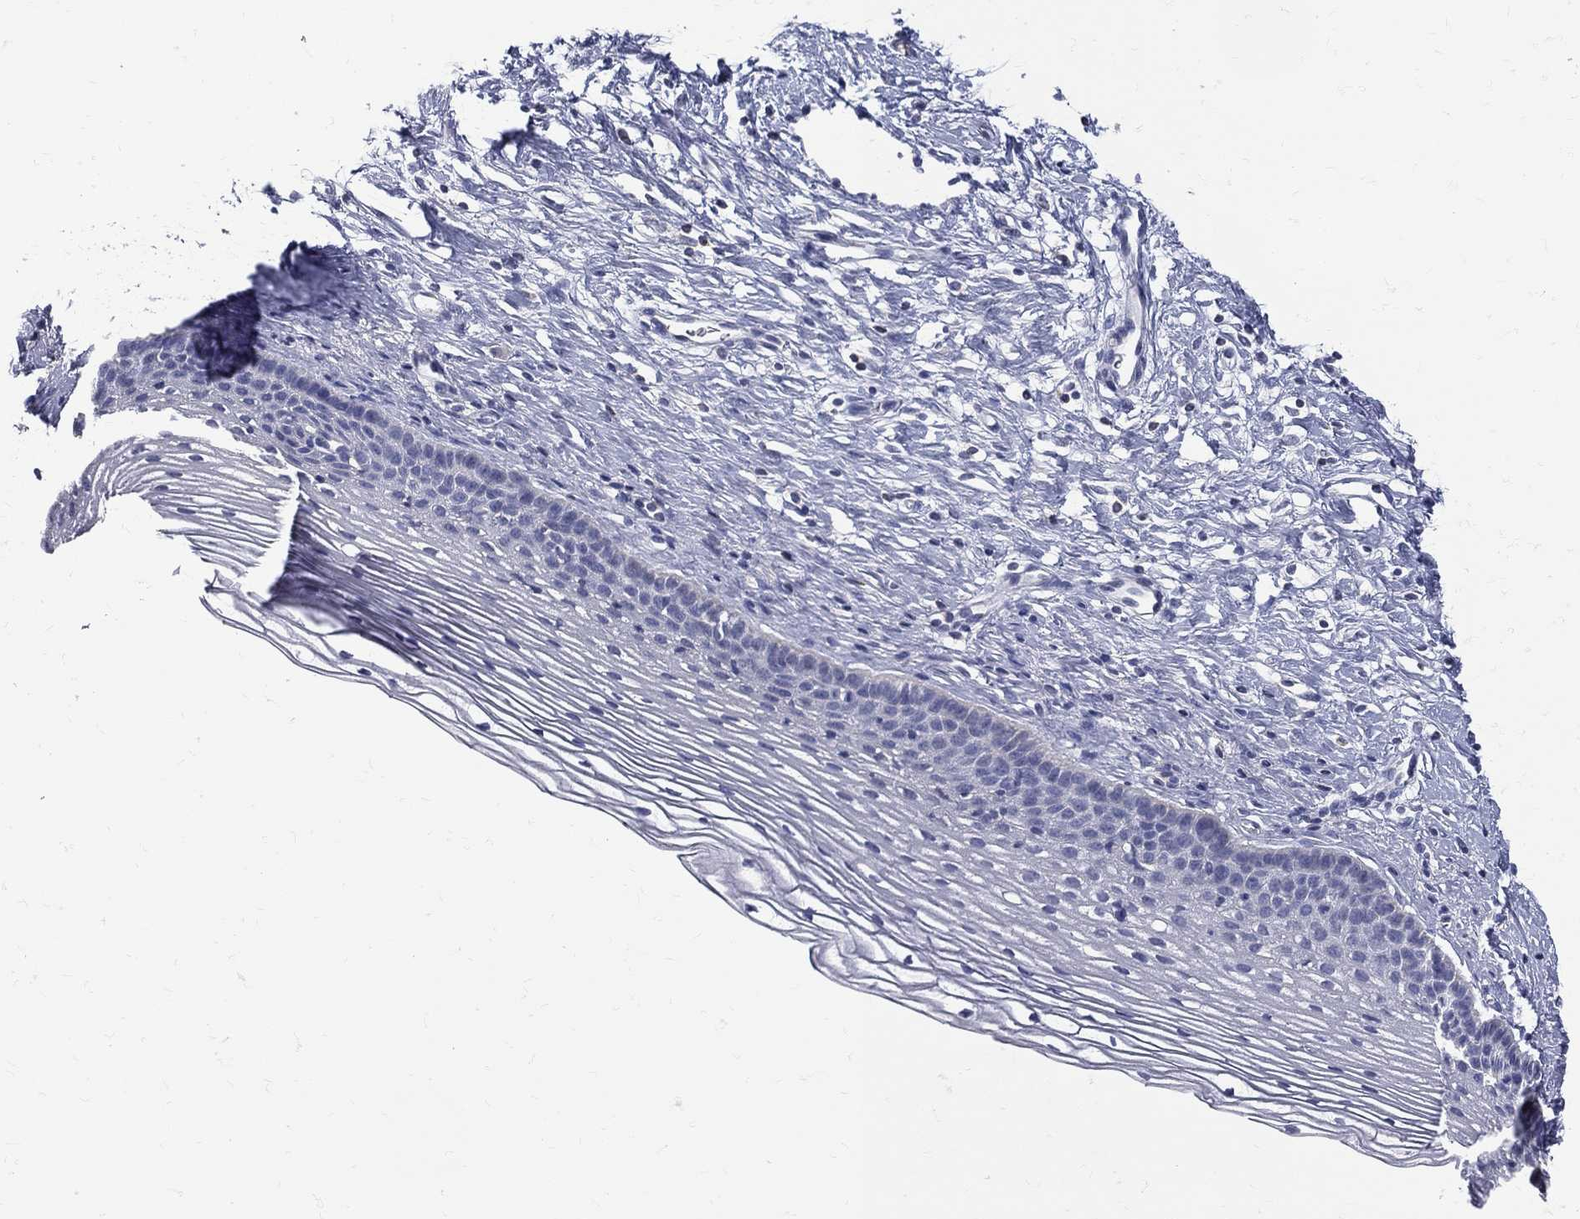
{"staining": {"intensity": "negative", "quantity": "none", "location": "none"}, "tissue": "cervix", "cell_type": "Glandular cells", "image_type": "normal", "snomed": [{"axis": "morphology", "description": "Normal tissue, NOS"}, {"axis": "topography", "description": "Cervix"}], "caption": "IHC photomicrograph of benign human cervix stained for a protein (brown), which exhibits no staining in glandular cells. (Stains: DAB (3,3'-diaminobenzidine) immunohistochemistry with hematoxylin counter stain, Microscopy: brightfield microscopy at high magnification).", "gene": "ETNPPL", "patient": {"sex": "female", "age": 39}}